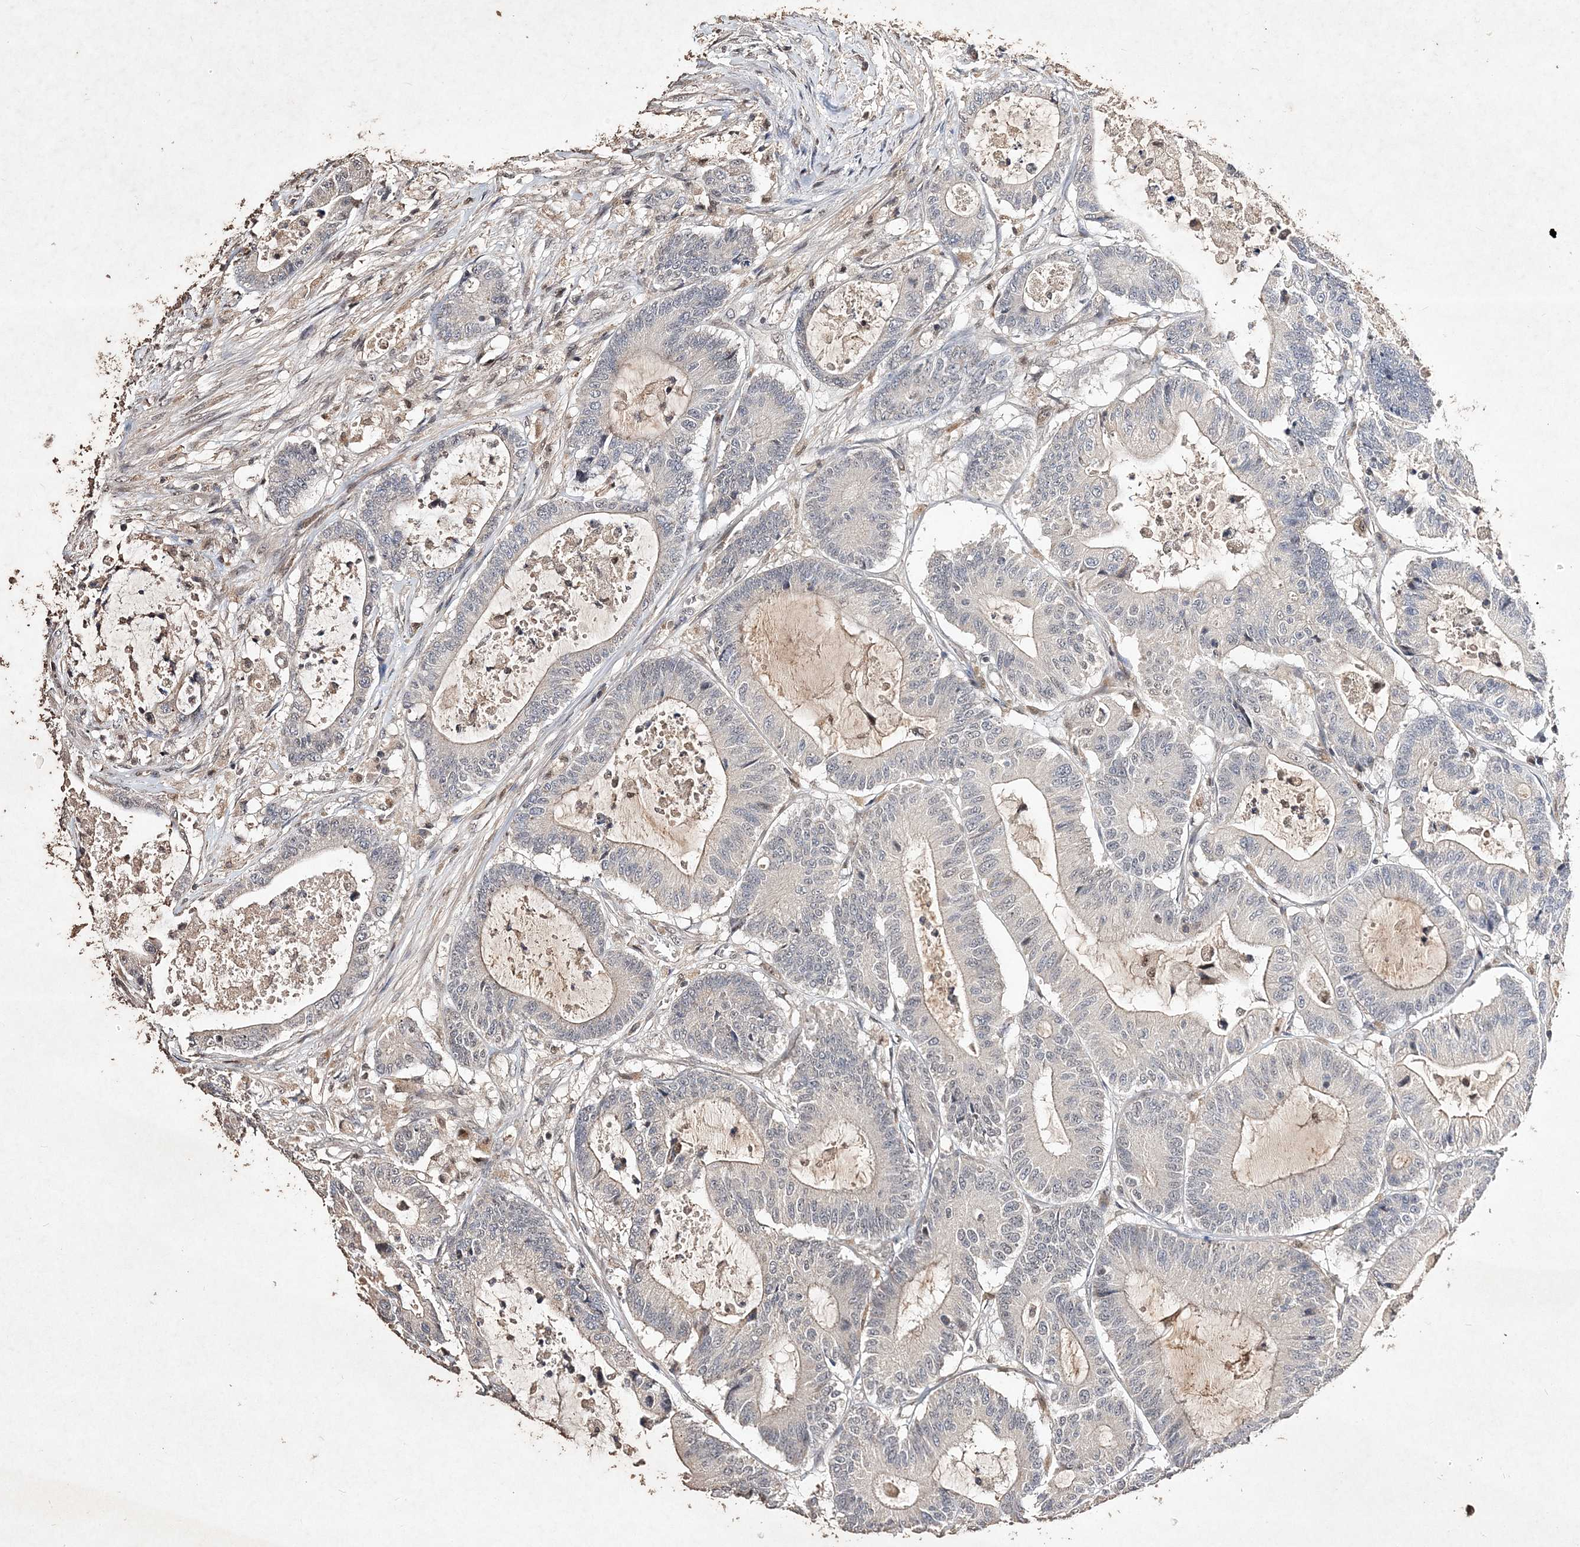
{"staining": {"intensity": "negative", "quantity": "none", "location": "none"}, "tissue": "colorectal cancer", "cell_type": "Tumor cells", "image_type": "cancer", "snomed": [{"axis": "morphology", "description": "Adenocarcinoma, NOS"}, {"axis": "topography", "description": "Colon"}], "caption": "Histopathology image shows no protein positivity in tumor cells of adenocarcinoma (colorectal) tissue.", "gene": "C3orf38", "patient": {"sex": "female", "age": 84}}